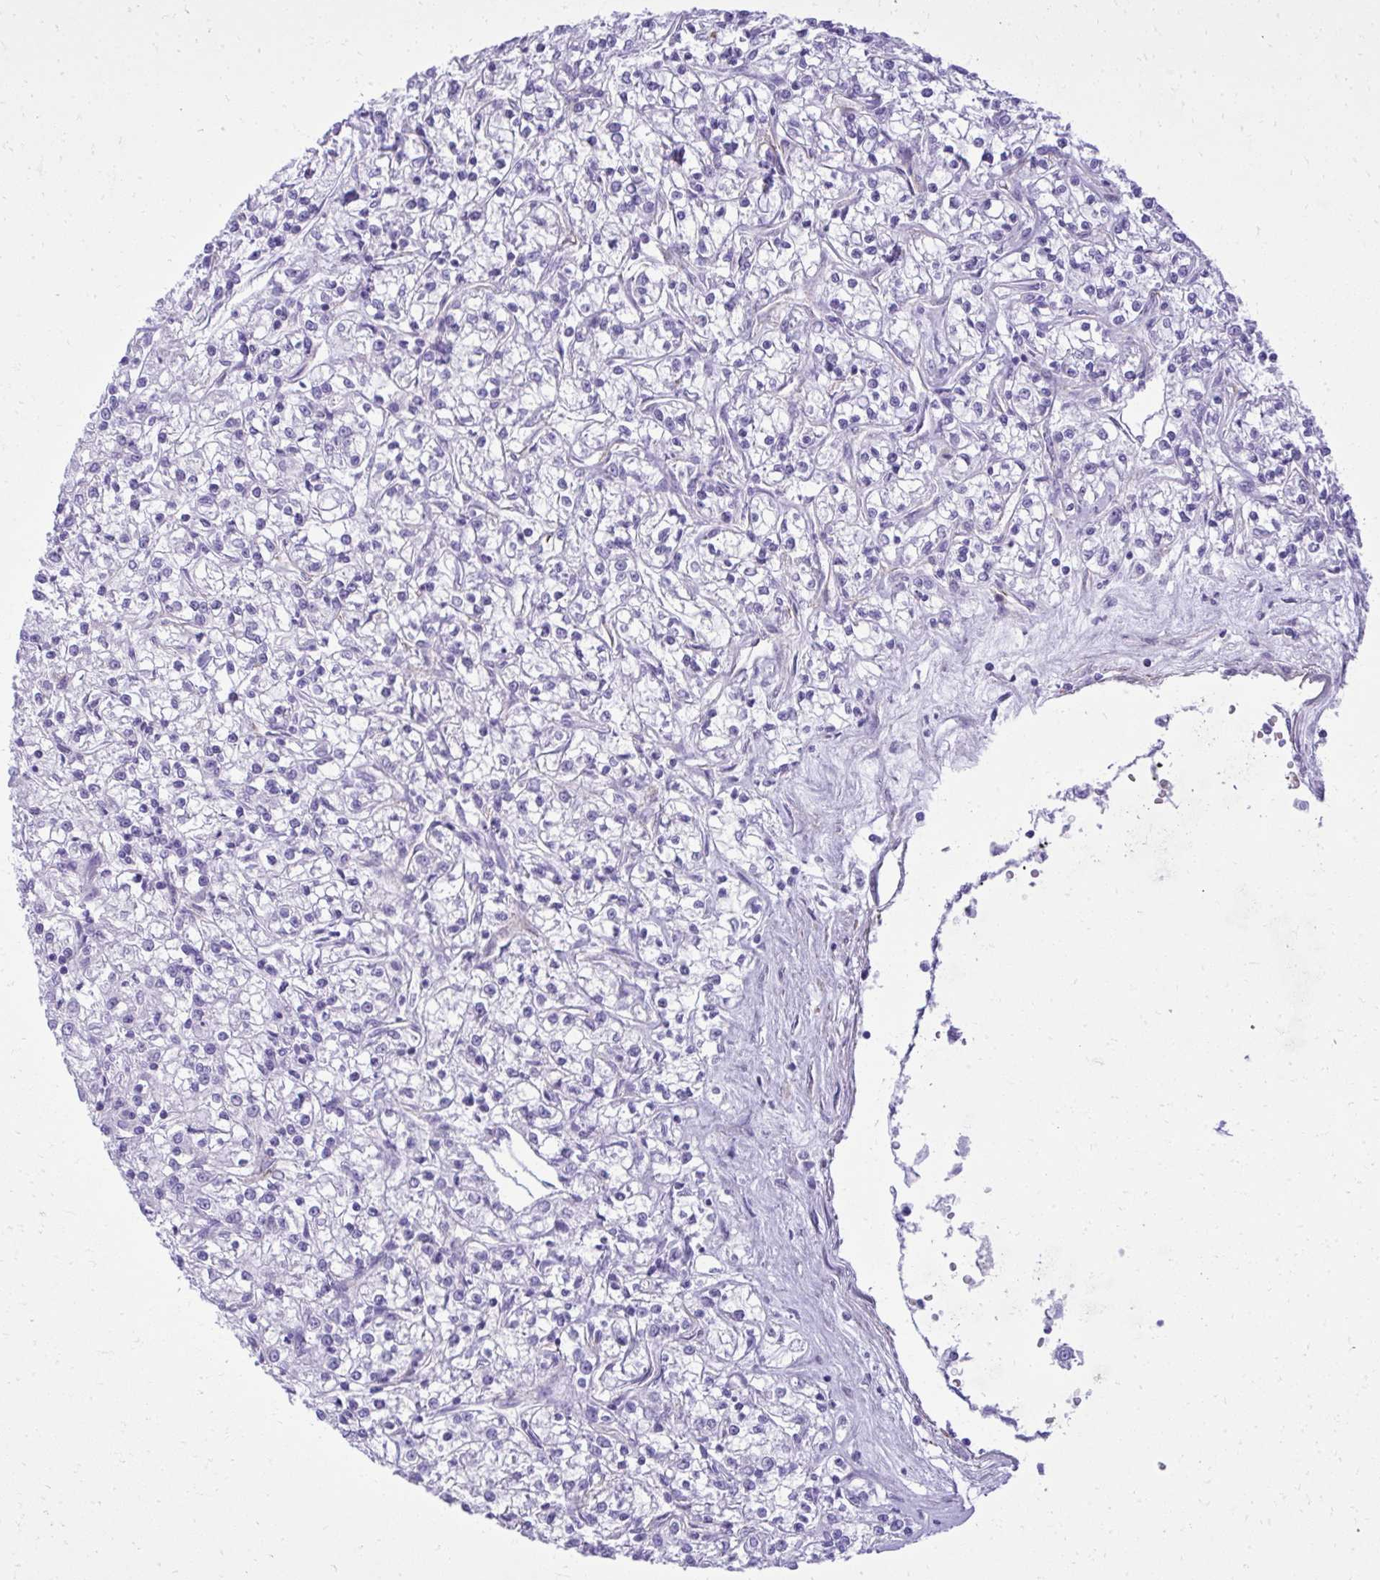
{"staining": {"intensity": "negative", "quantity": "none", "location": "none"}, "tissue": "renal cancer", "cell_type": "Tumor cells", "image_type": "cancer", "snomed": [{"axis": "morphology", "description": "Adenocarcinoma, NOS"}, {"axis": "topography", "description": "Kidney"}], "caption": "Immunohistochemistry micrograph of human adenocarcinoma (renal) stained for a protein (brown), which shows no expression in tumor cells.", "gene": "PITPNM3", "patient": {"sex": "female", "age": 59}}